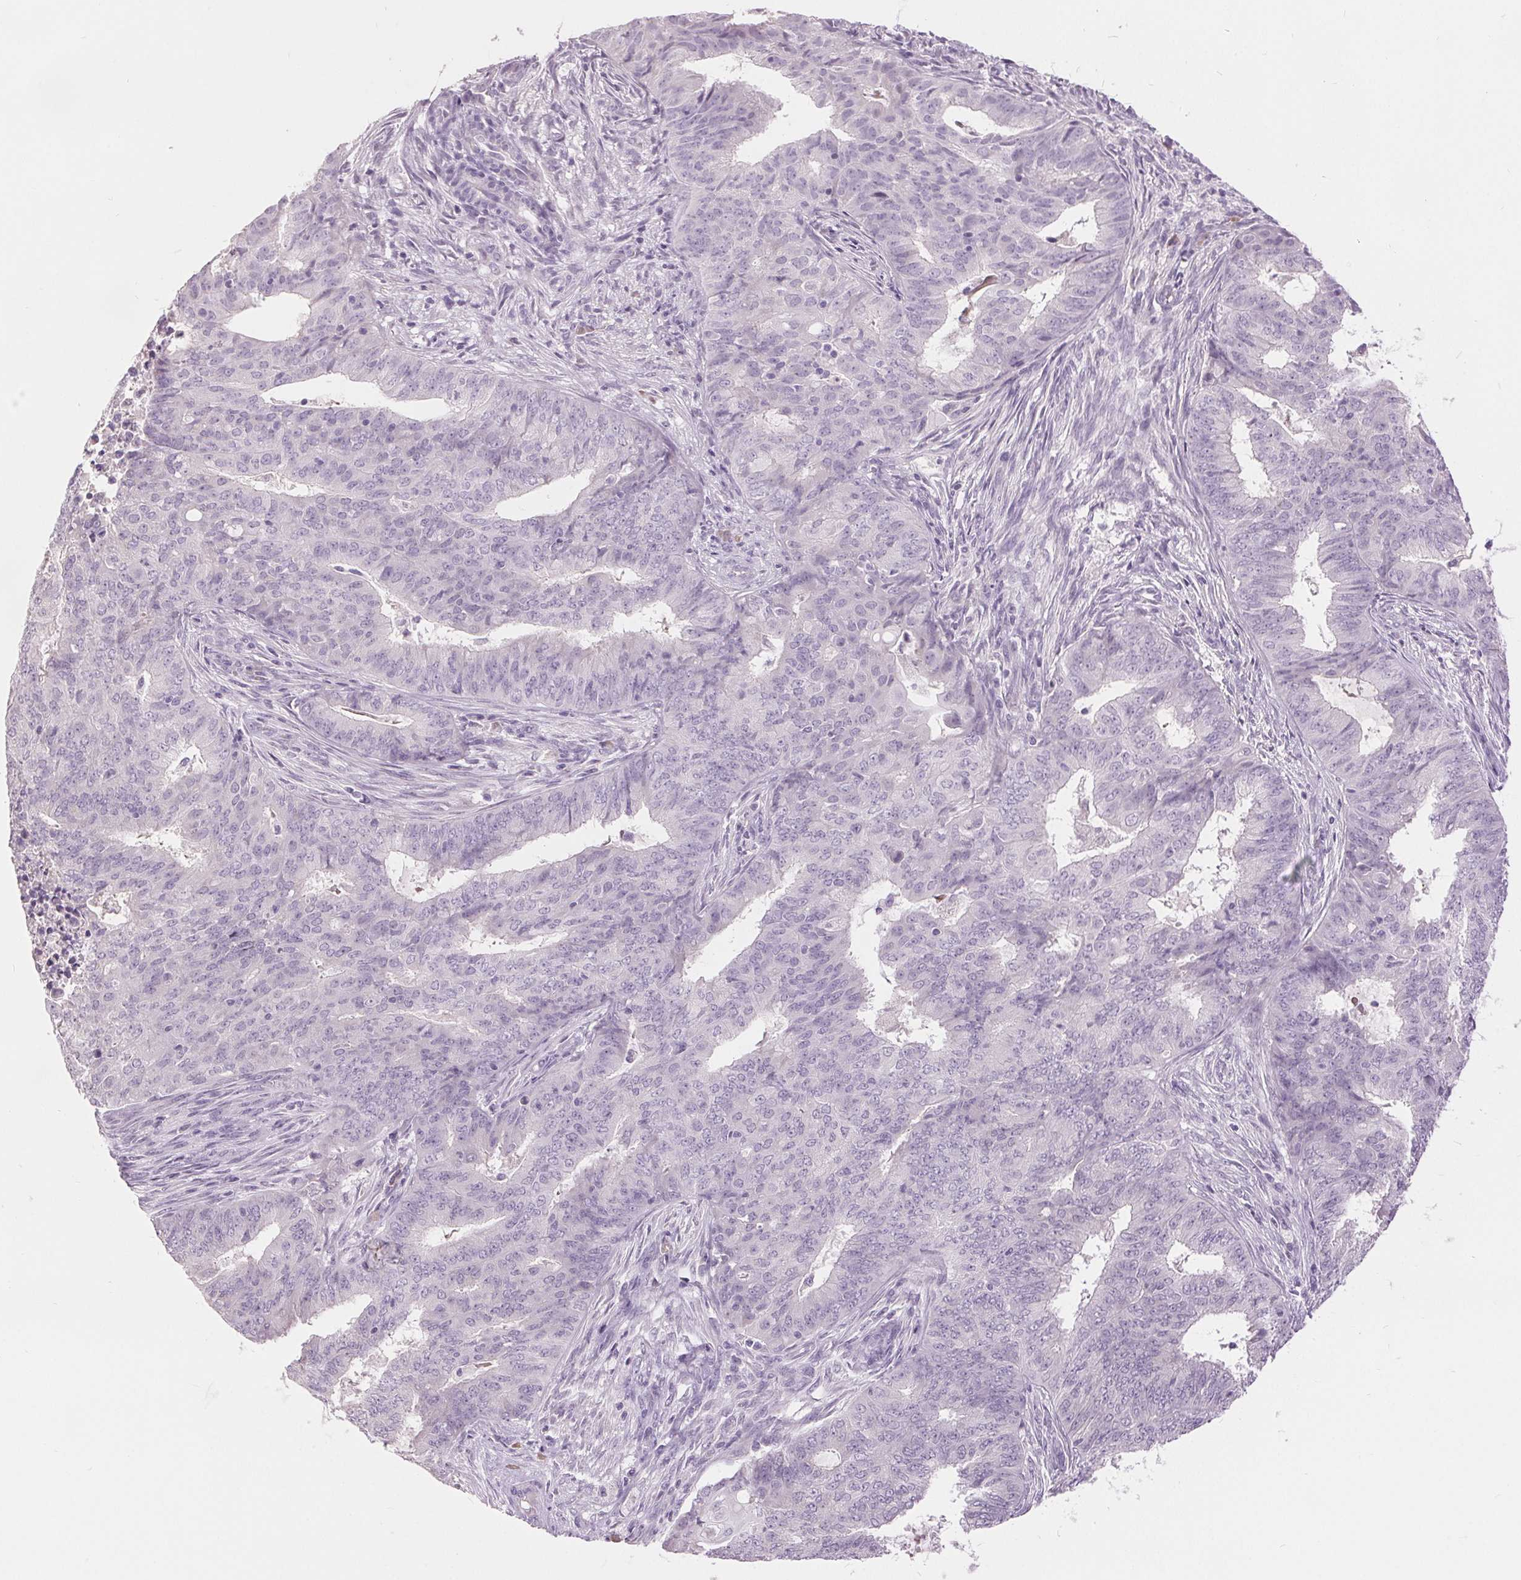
{"staining": {"intensity": "negative", "quantity": "none", "location": "none"}, "tissue": "endometrial cancer", "cell_type": "Tumor cells", "image_type": "cancer", "snomed": [{"axis": "morphology", "description": "Adenocarcinoma, NOS"}, {"axis": "topography", "description": "Endometrium"}], "caption": "Immunohistochemistry (IHC) micrograph of human adenocarcinoma (endometrial) stained for a protein (brown), which exhibits no expression in tumor cells.", "gene": "DSG3", "patient": {"sex": "female", "age": 62}}